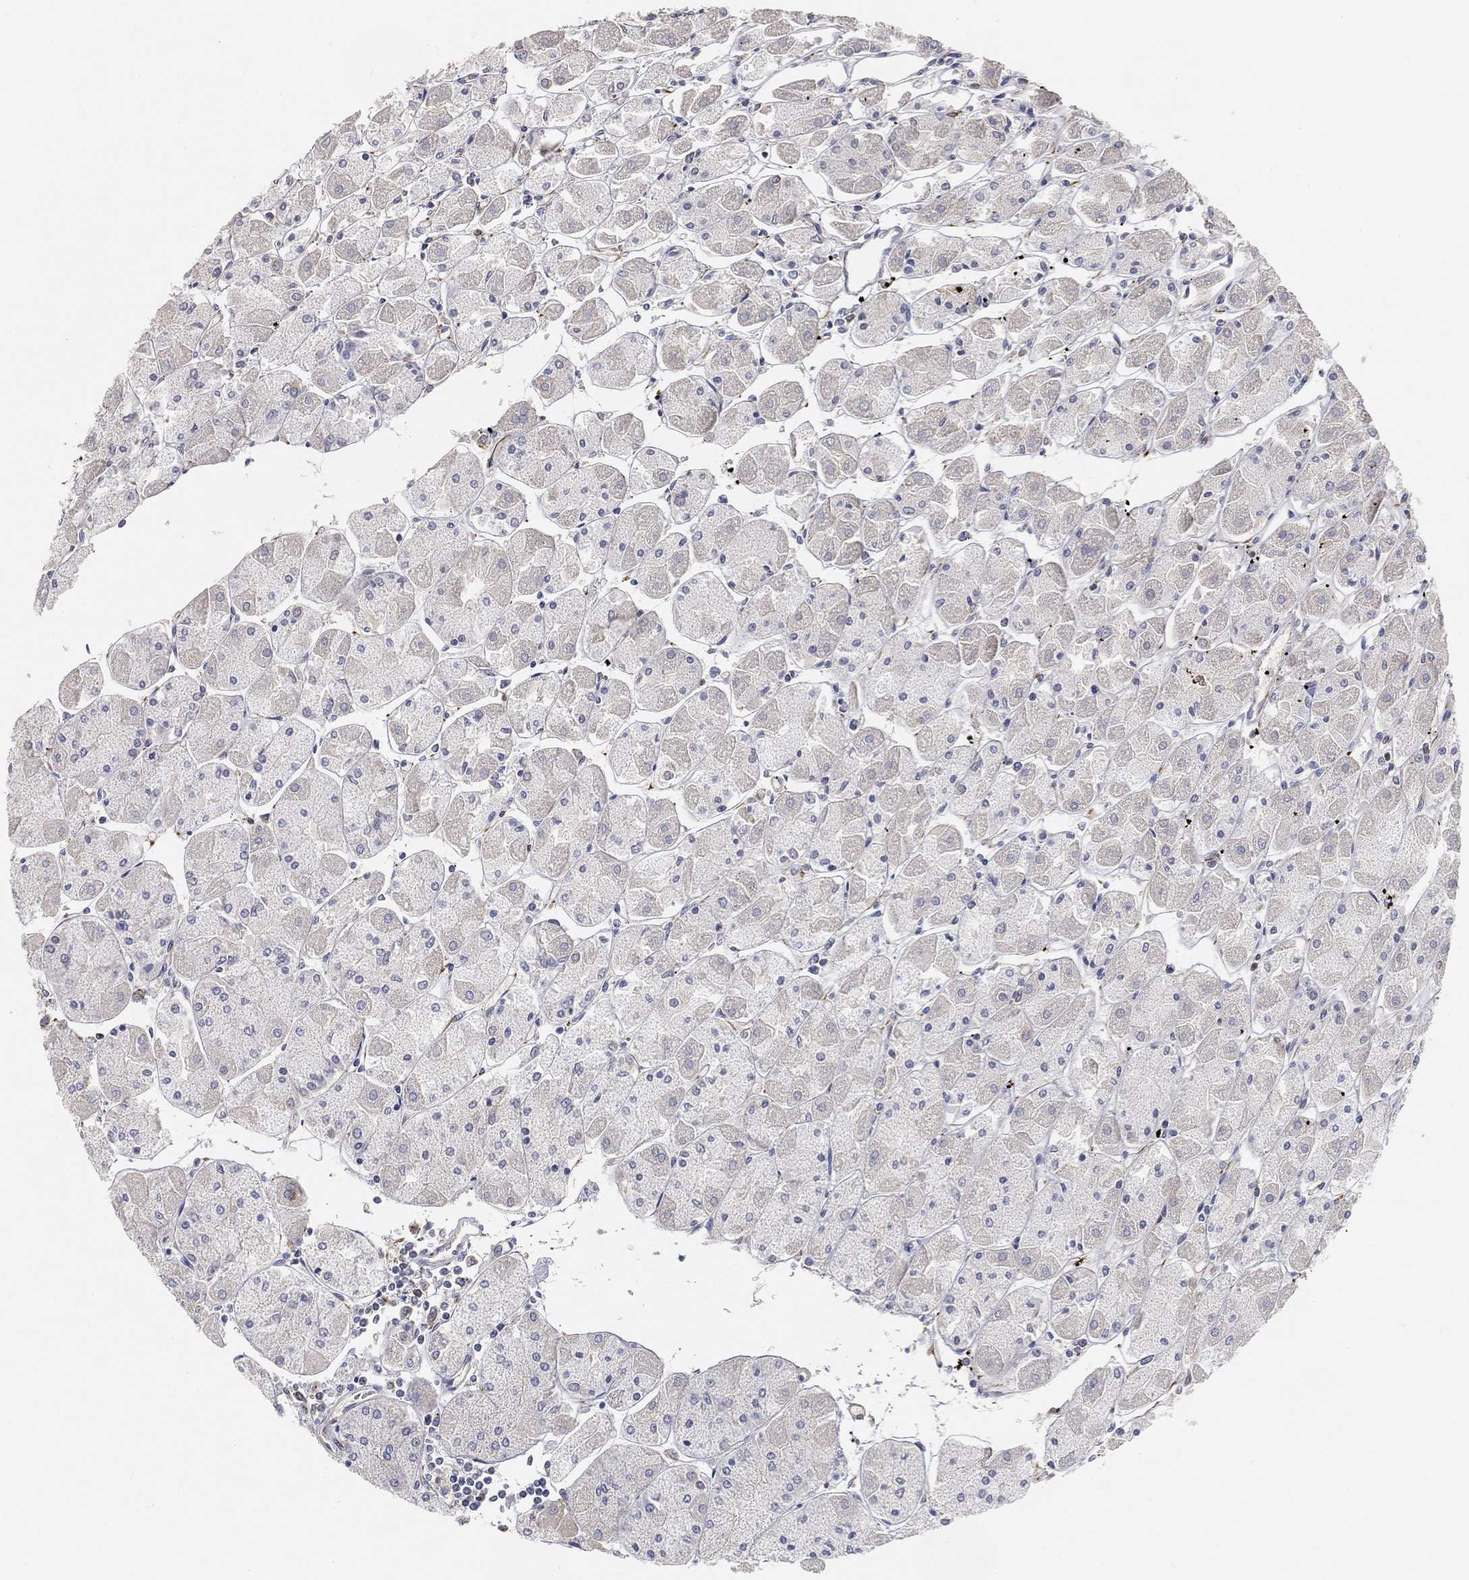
{"staining": {"intensity": "strong", "quantity": "<25%", "location": "cytoplasmic/membranous"}, "tissue": "stomach", "cell_type": "Glandular cells", "image_type": "normal", "snomed": [{"axis": "morphology", "description": "Normal tissue, NOS"}, {"axis": "topography", "description": "Stomach"}], "caption": "Normal stomach exhibits strong cytoplasmic/membranous positivity in approximately <25% of glandular cells.", "gene": "TMEM25", "patient": {"sex": "male", "age": 70}}